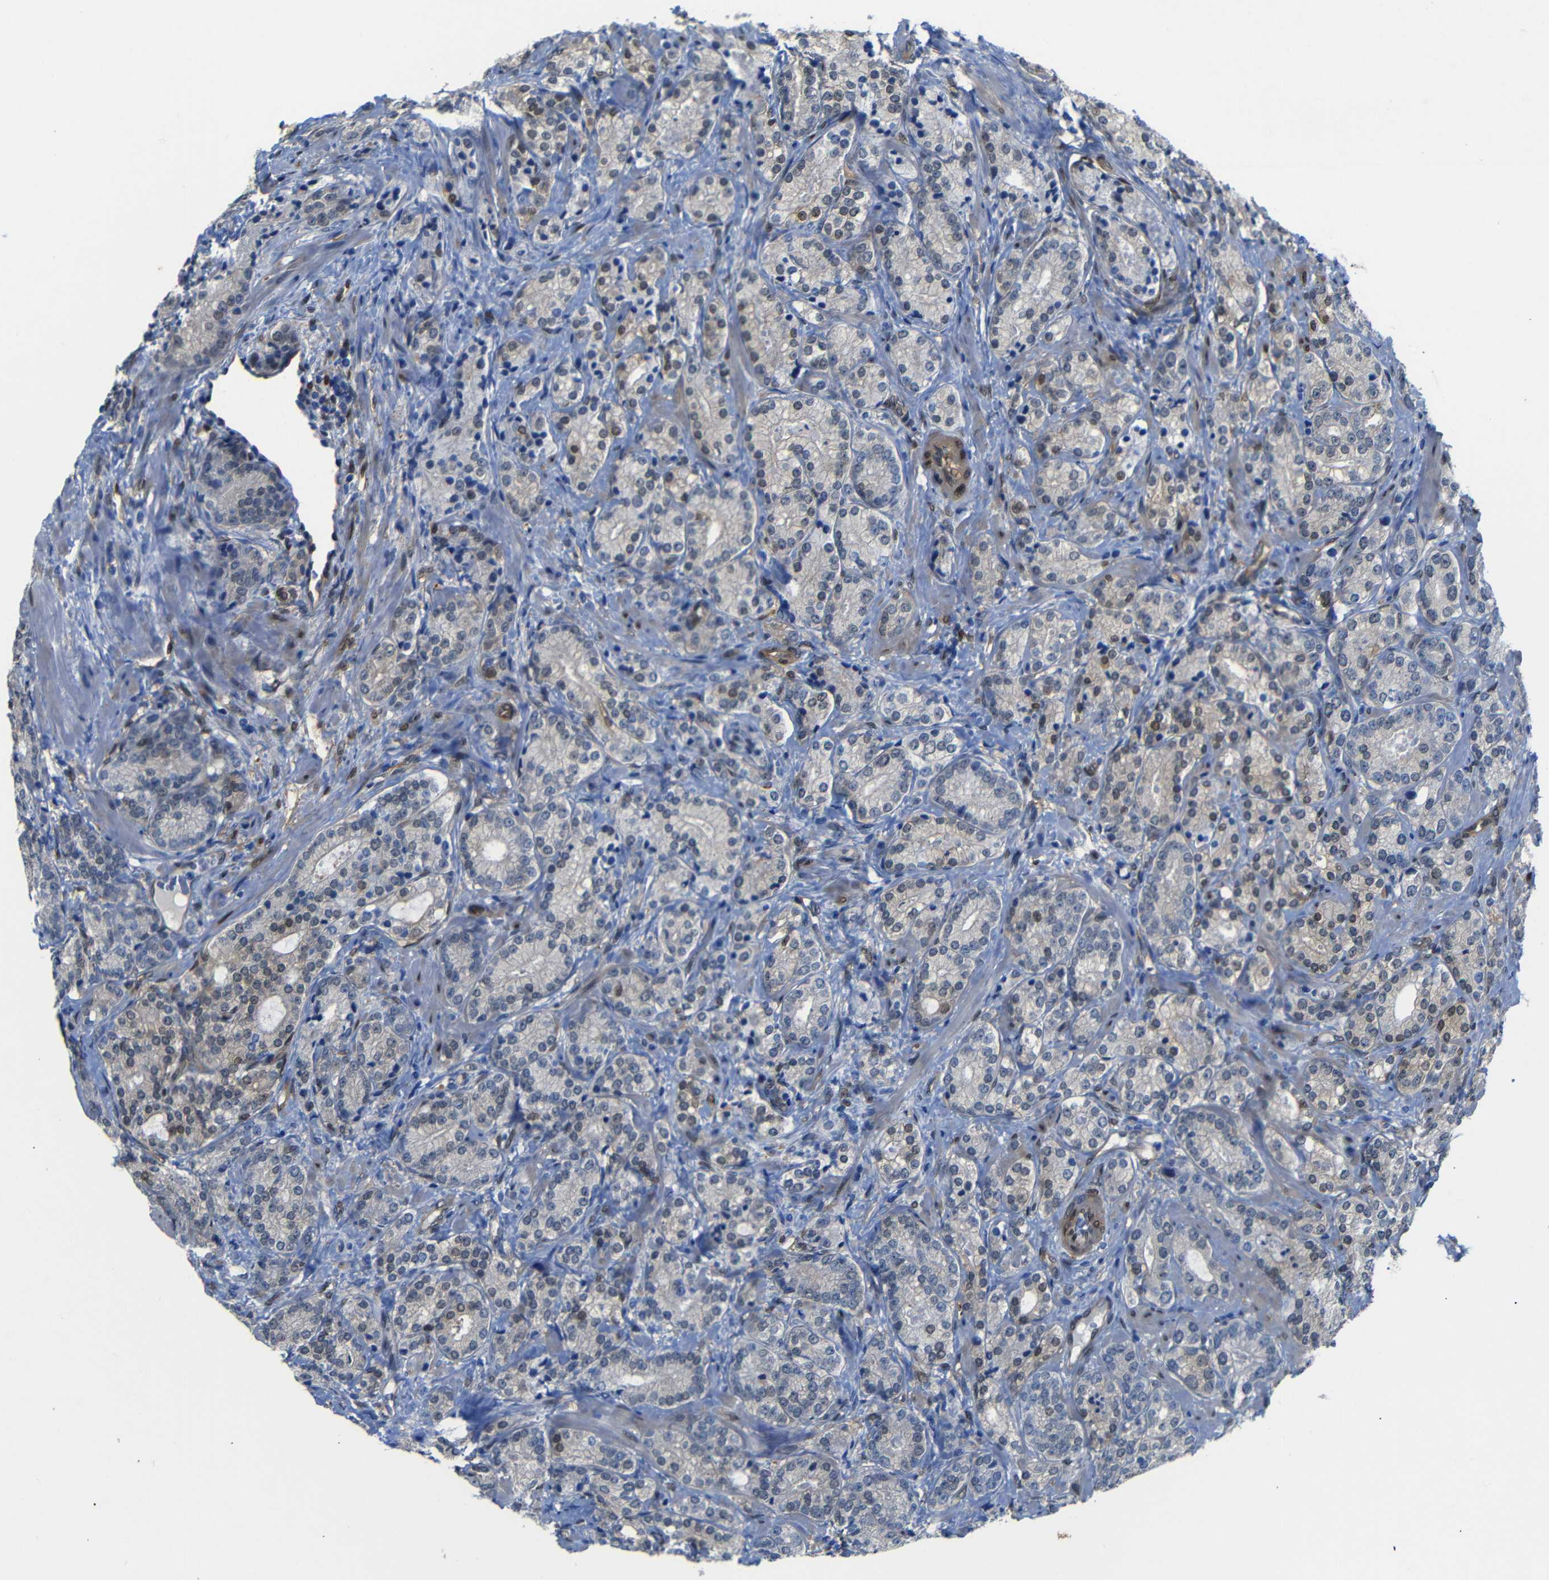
{"staining": {"intensity": "weak", "quantity": "<25%", "location": "nuclear"}, "tissue": "prostate cancer", "cell_type": "Tumor cells", "image_type": "cancer", "snomed": [{"axis": "morphology", "description": "Adenocarcinoma, High grade"}, {"axis": "topography", "description": "Prostate"}], "caption": "This histopathology image is of prostate cancer (high-grade adenocarcinoma) stained with immunohistochemistry (IHC) to label a protein in brown with the nuclei are counter-stained blue. There is no expression in tumor cells. The staining is performed using DAB (3,3'-diaminobenzidine) brown chromogen with nuclei counter-stained in using hematoxylin.", "gene": "YAP1", "patient": {"sex": "male", "age": 61}}